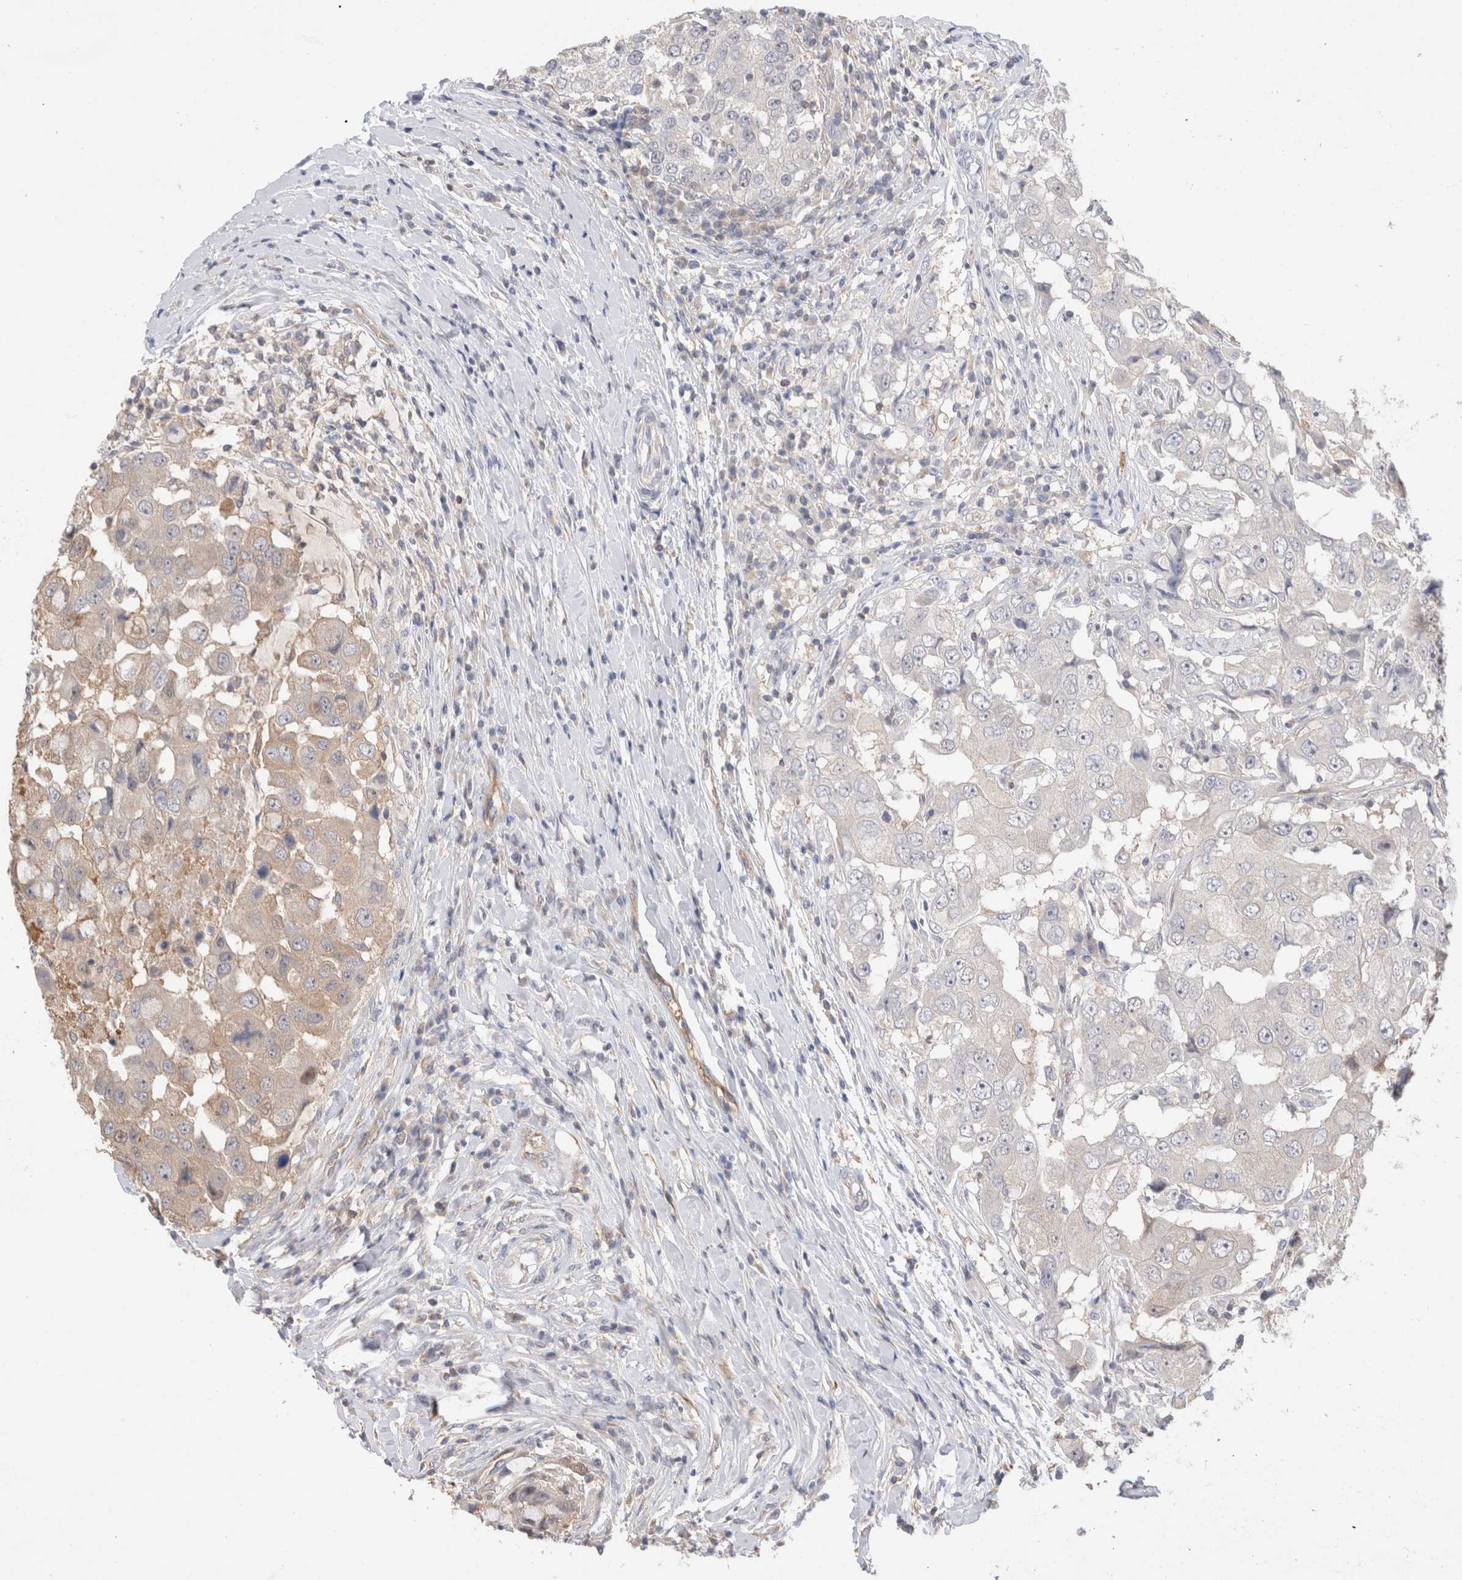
{"staining": {"intensity": "weak", "quantity": "<25%", "location": "cytoplasmic/membranous"}, "tissue": "breast cancer", "cell_type": "Tumor cells", "image_type": "cancer", "snomed": [{"axis": "morphology", "description": "Duct carcinoma"}, {"axis": "topography", "description": "Breast"}], "caption": "Immunohistochemistry of breast cancer (invasive ductal carcinoma) exhibits no expression in tumor cells. (DAB immunohistochemistry visualized using brightfield microscopy, high magnification).", "gene": "CAPN2", "patient": {"sex": "female", "age": 27}}